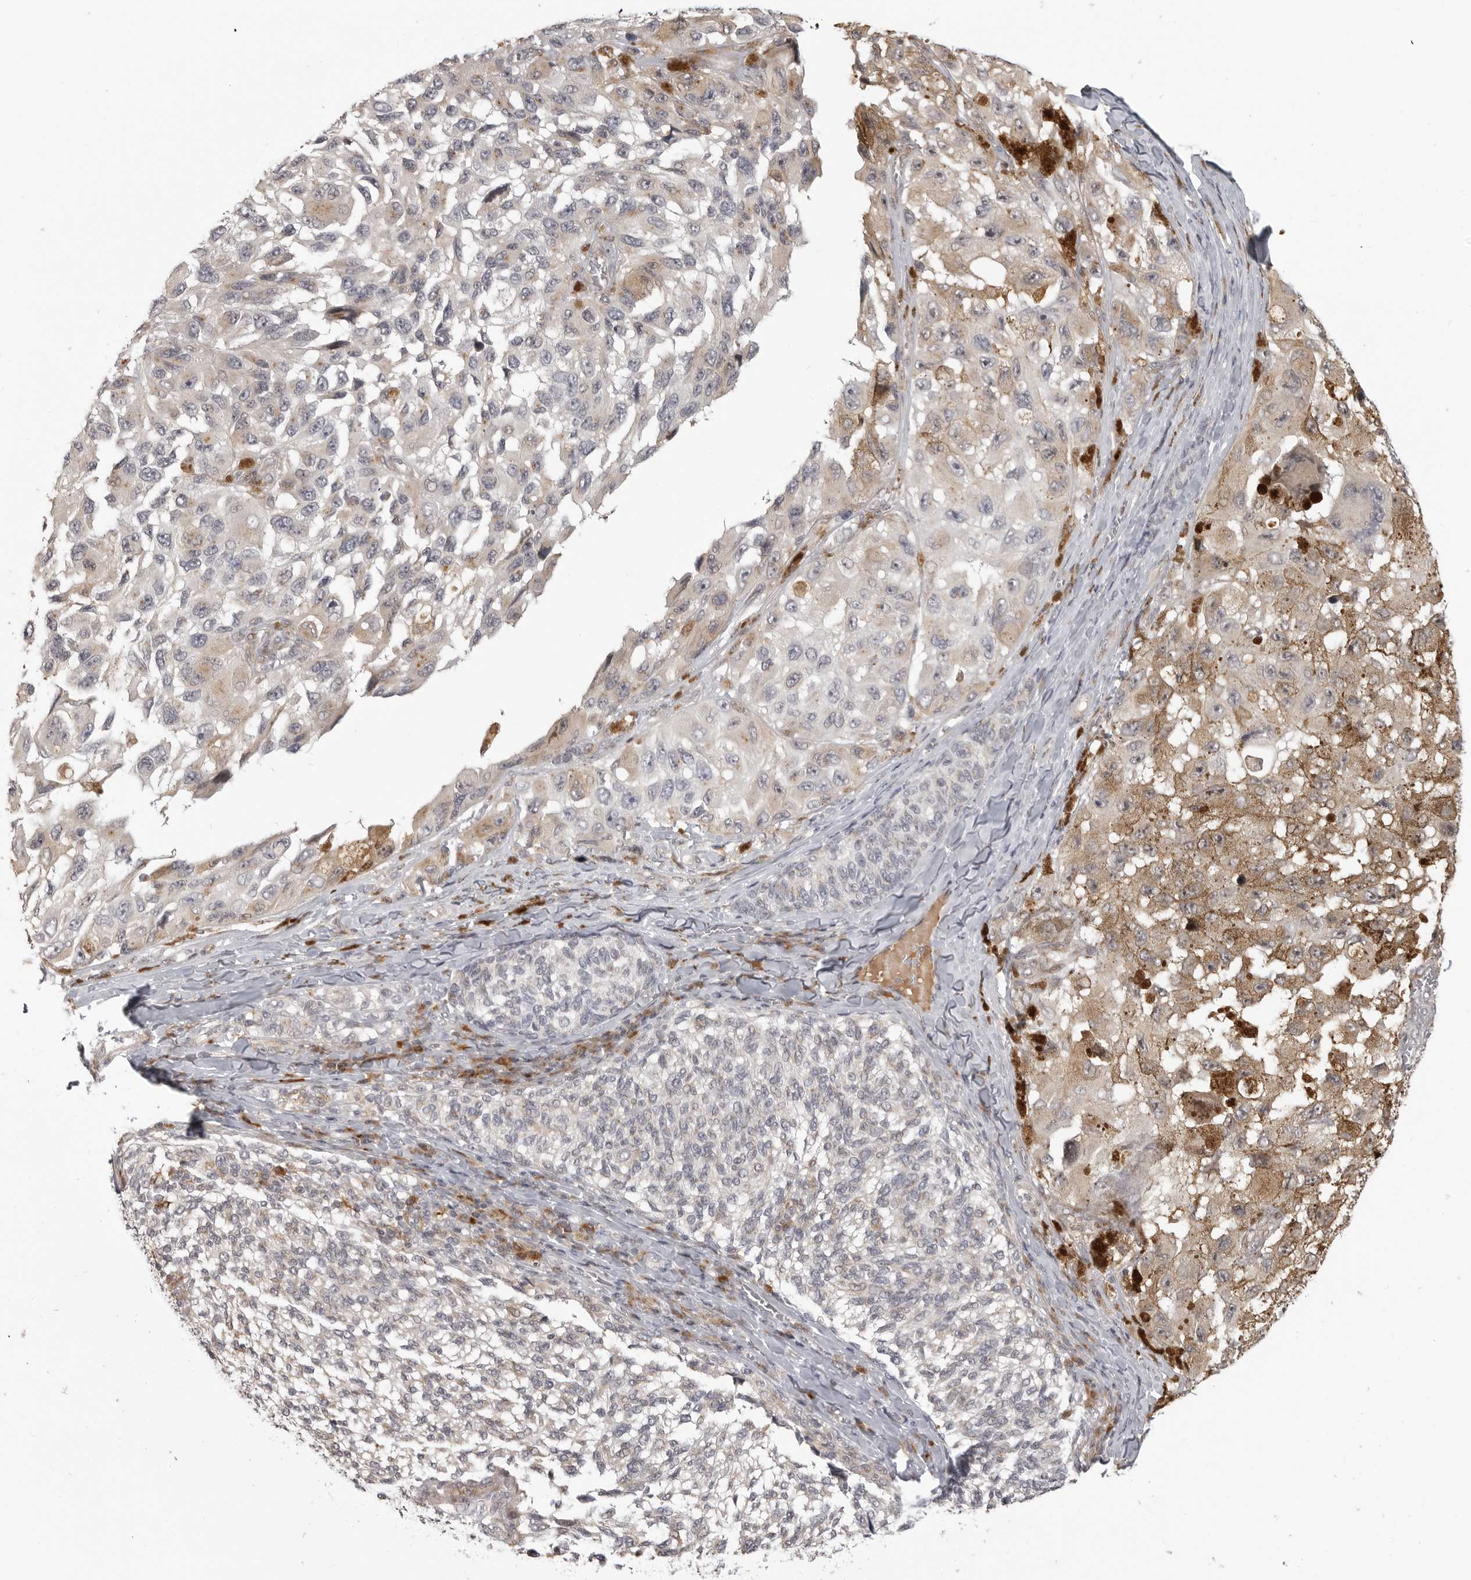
{"staining": {"intensity": "moderate", "quantity": "25%-75%", "location": "cytoplasmic/membranous"}, "tissue": "melanoma", "cell_type": "Tumor cells", "image_type": "cancer", "snomed": [{"axis": "morphology", "description": "Malignant melanoma, NOS"}, {"axis": "topography", "description": "Skin"}], "caption": "Tumor cells reveal medium levels of moderate cytoplasmic/membranous expression in approximately 25%-75% of cells in melanoma. The staining was performed using DAB, with brown indicating positive protein expression. Nuclei are stained blue with hematoxylin.", "gene": "IDO1", "patient": {"sex": "female", "age": 73}}